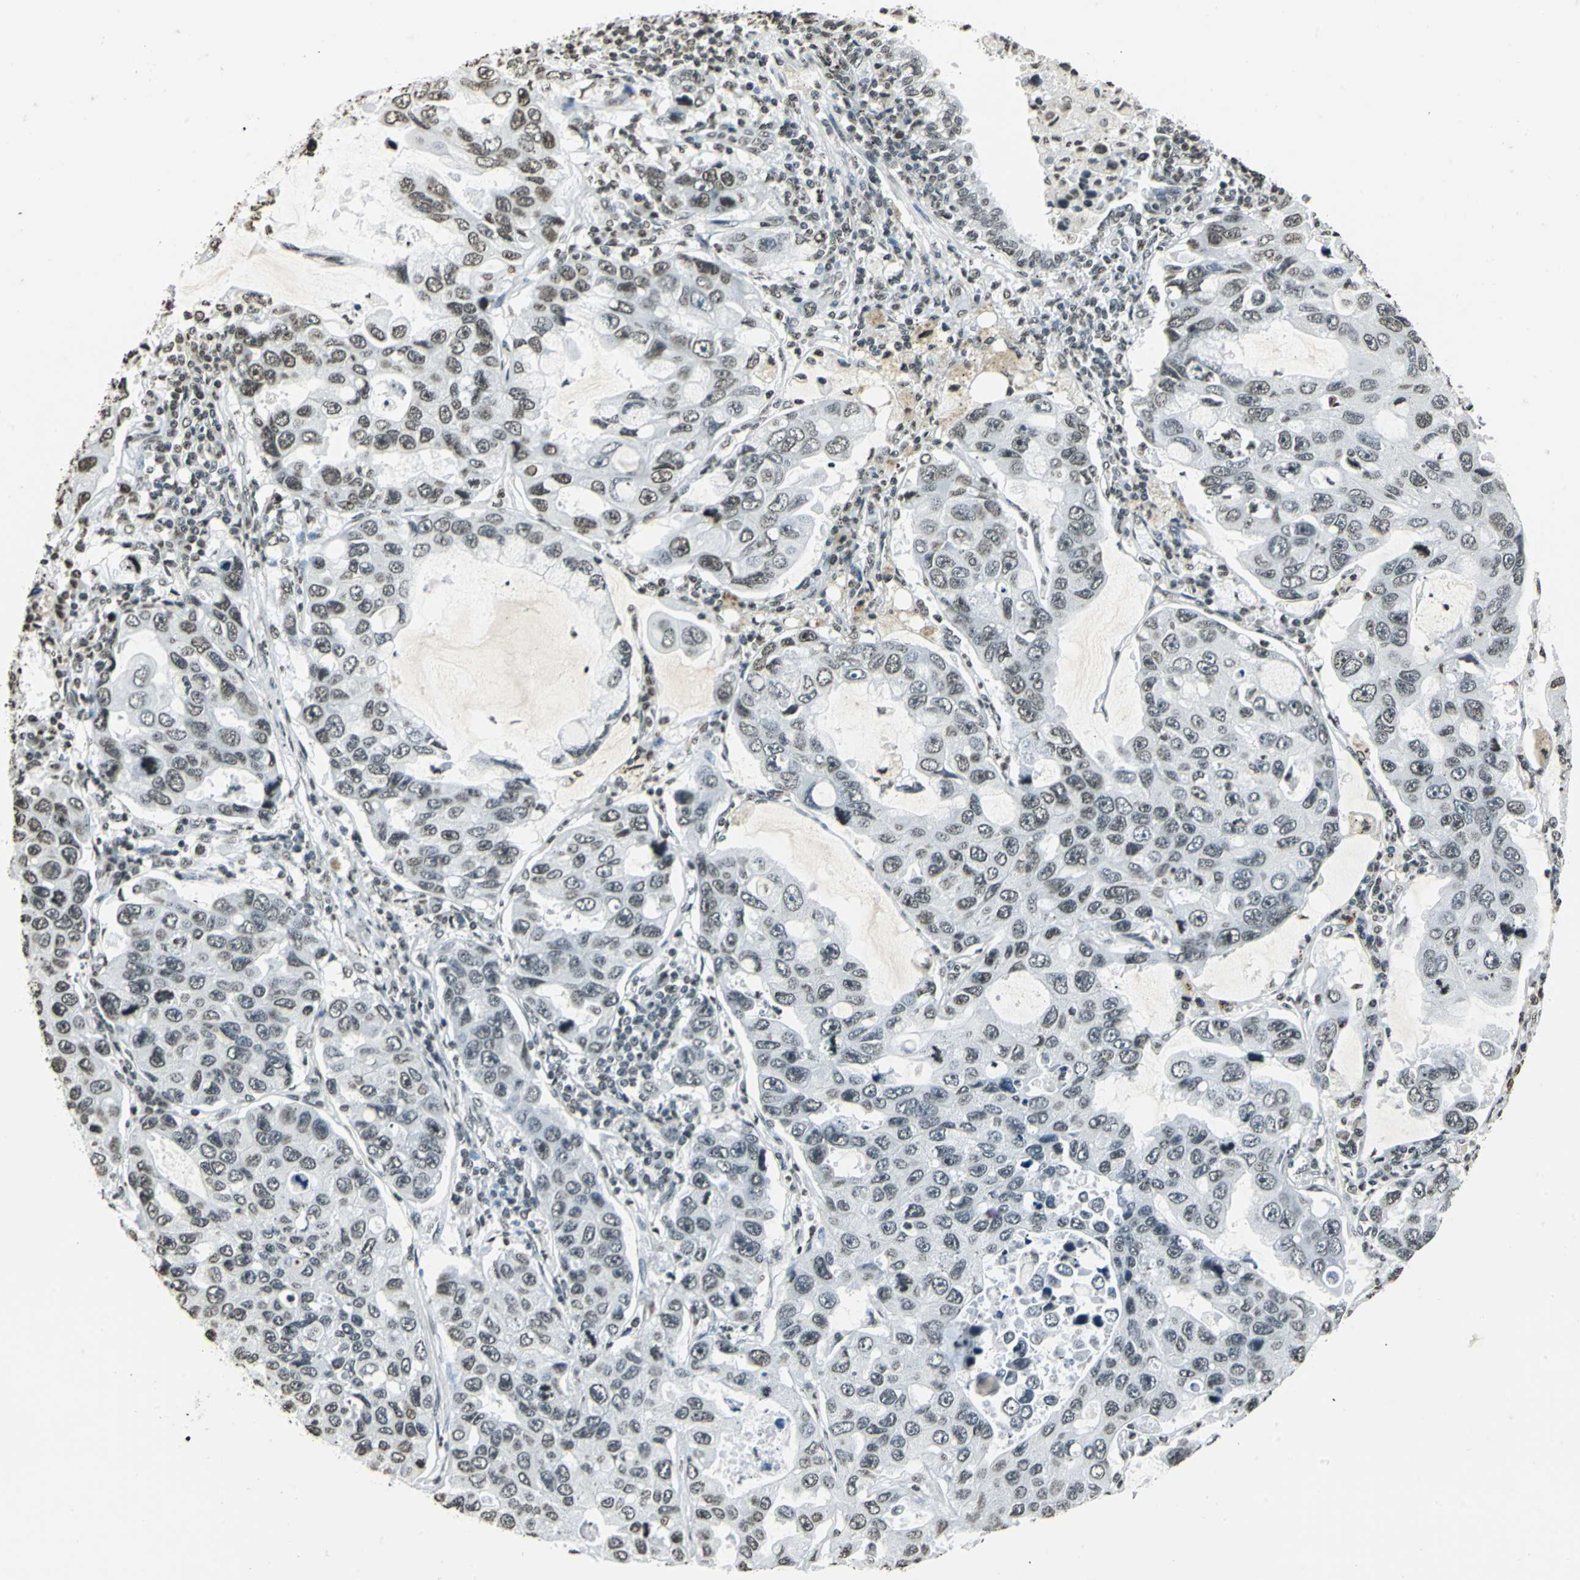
{"staining": {"intensity": "weak", "quantity": ">75%", "location": "nuclear"}, "tissue": "lung cancer", "cell_type": "Tumor cells", "image_type": "cancer", "snomed": [{"axis": "morphology", "description": "Adenocarcinoma, NOS"}, {"axis": "topography", "description": "Lung"}], "caption": "Protein positivity by immunohistochemistry (IHC) exhibits weak nuclear expression in approximately >75% of tumor cells in lung adenocarcinoma. (DAB = brown stain, brightfield microscopy at high magnification).", "gene": "MCM4", "patient": {"sex": "male", "age": 64}}